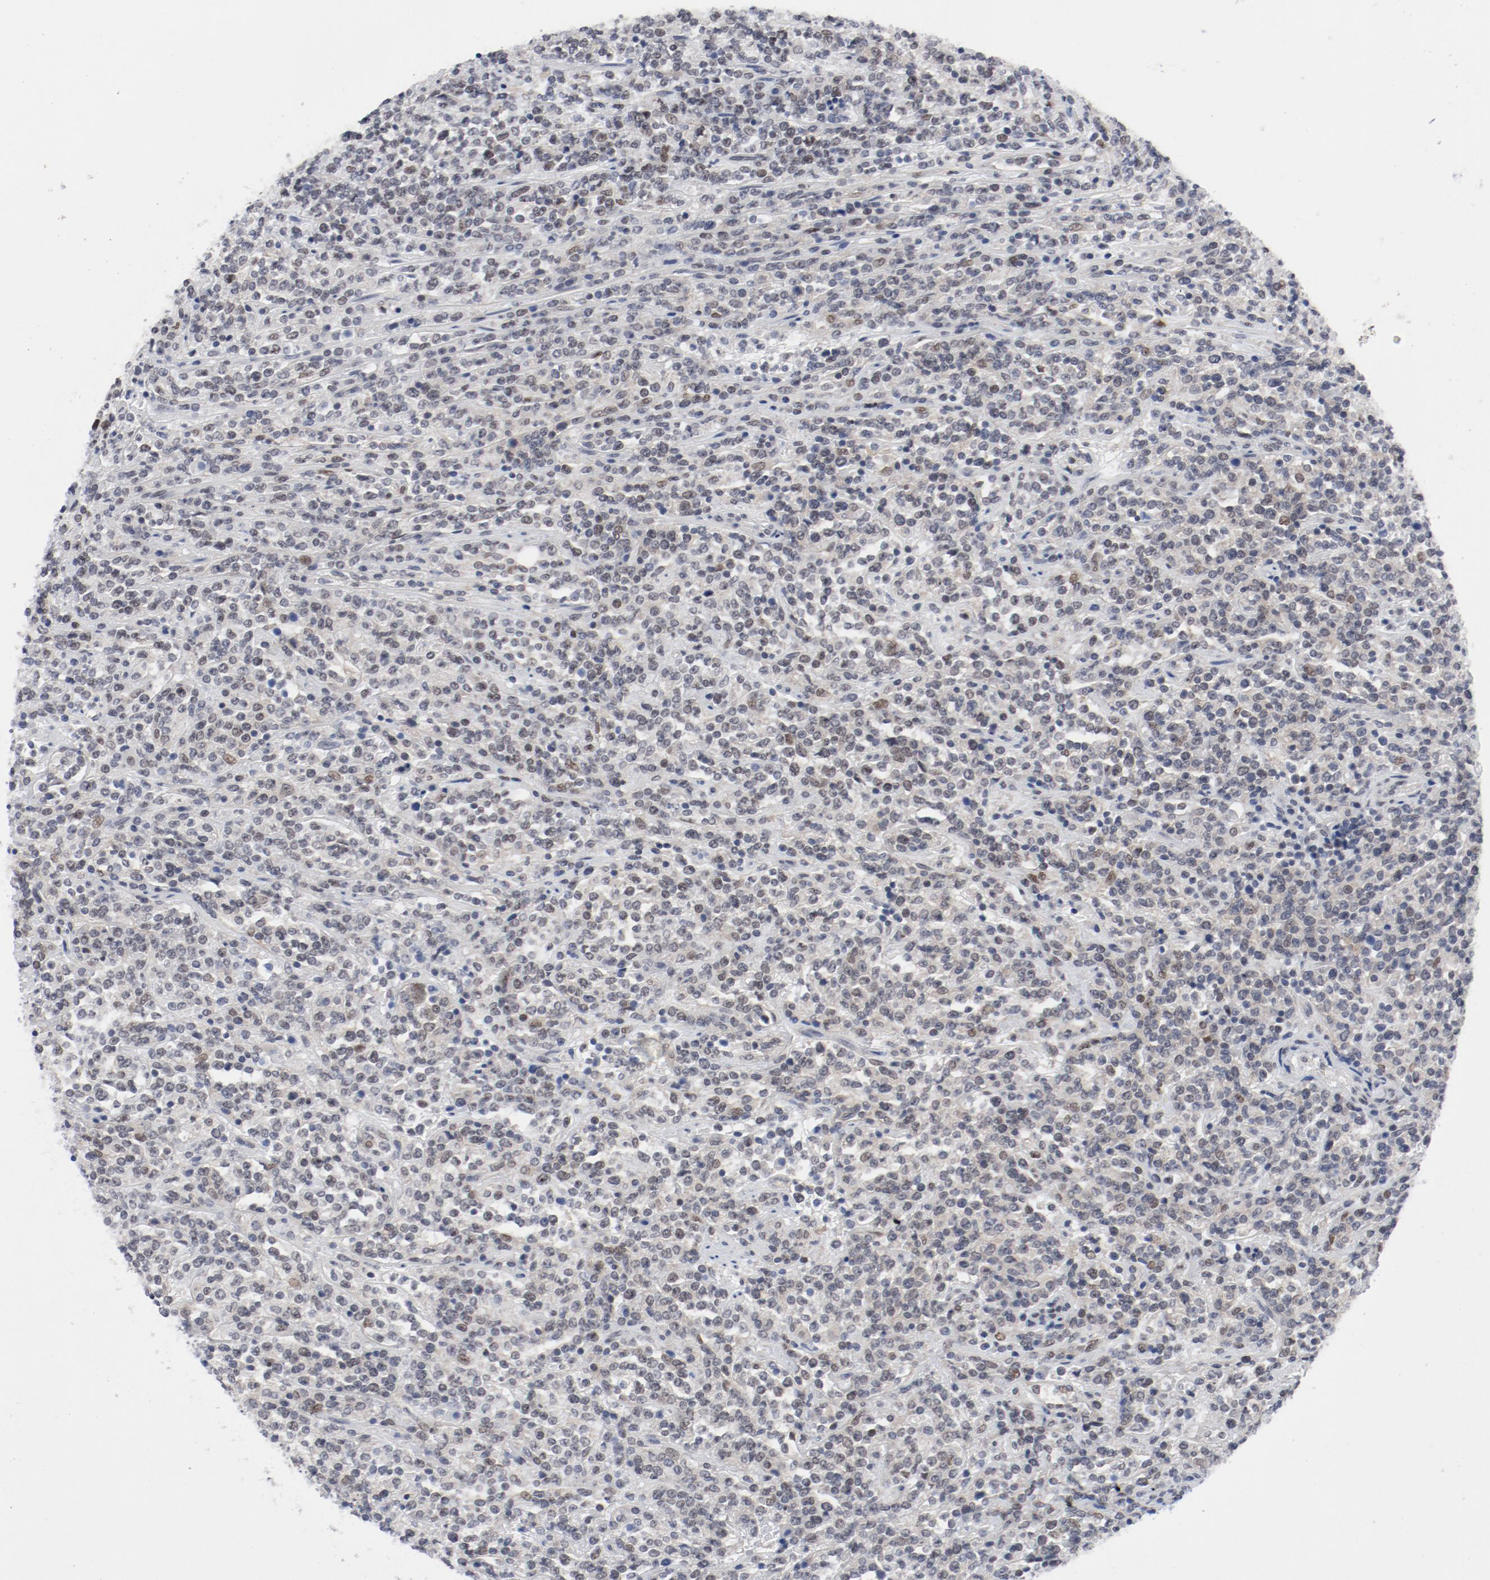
{"staining": {"intensity": "weak", "quantity": ">75%", "location": "nuclear"}, "tissue": "lymphoma", "cell_type": "Tumor cells", "image_type": "cancer", "snomed": [{"axis": "morphology", "description": "Malignant lymphoma, non-Hodgkin's type, High grade"}, {"axis": "topography", "description": "Soft tissue"}], "caption": "Protein staining by IHC reveals weak nuclear positivity in approximately >75% of tumor cells in malignant lymphoma, non-Hodgkin's type (high-grade).", "gene": "ARNT", "patient": {"sex": "male", "age": 18}}